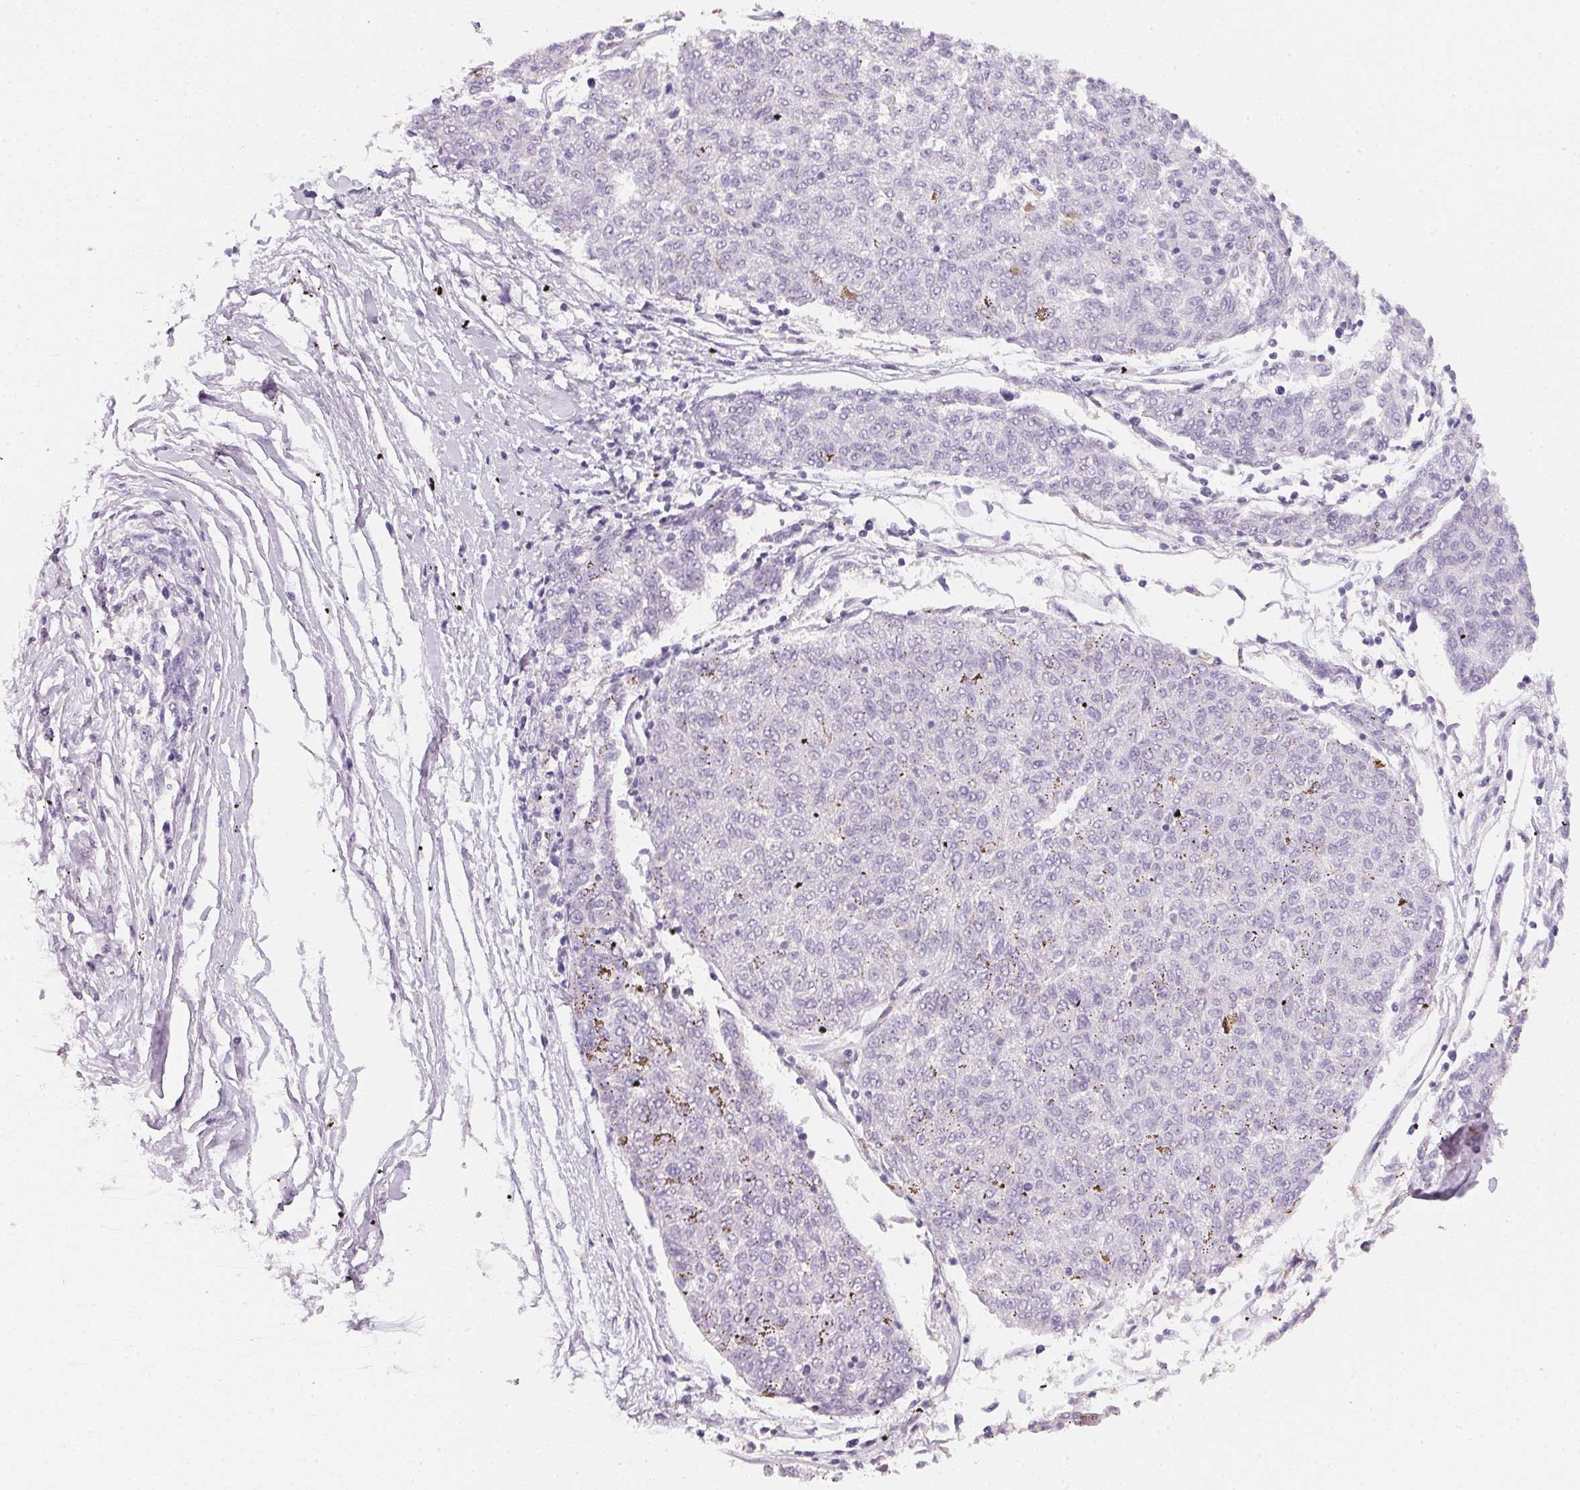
{"staining": {"intensity": "negative", "quantity": "none", "location": "none"}, "tissue": "melanoma", "cell_type": "Tumor cells", "image_type": "cancer", "snomed": [{"axis": "morphology", "description": "Malignant melanoma, NOS"}, {"axis": "topography", "description": "Skin"}], "caption": "There is no significant positivity in tumor cells of malignant melanoma.", "gene": "ACP3", "patient": {"sex": "female", "age": 72}}